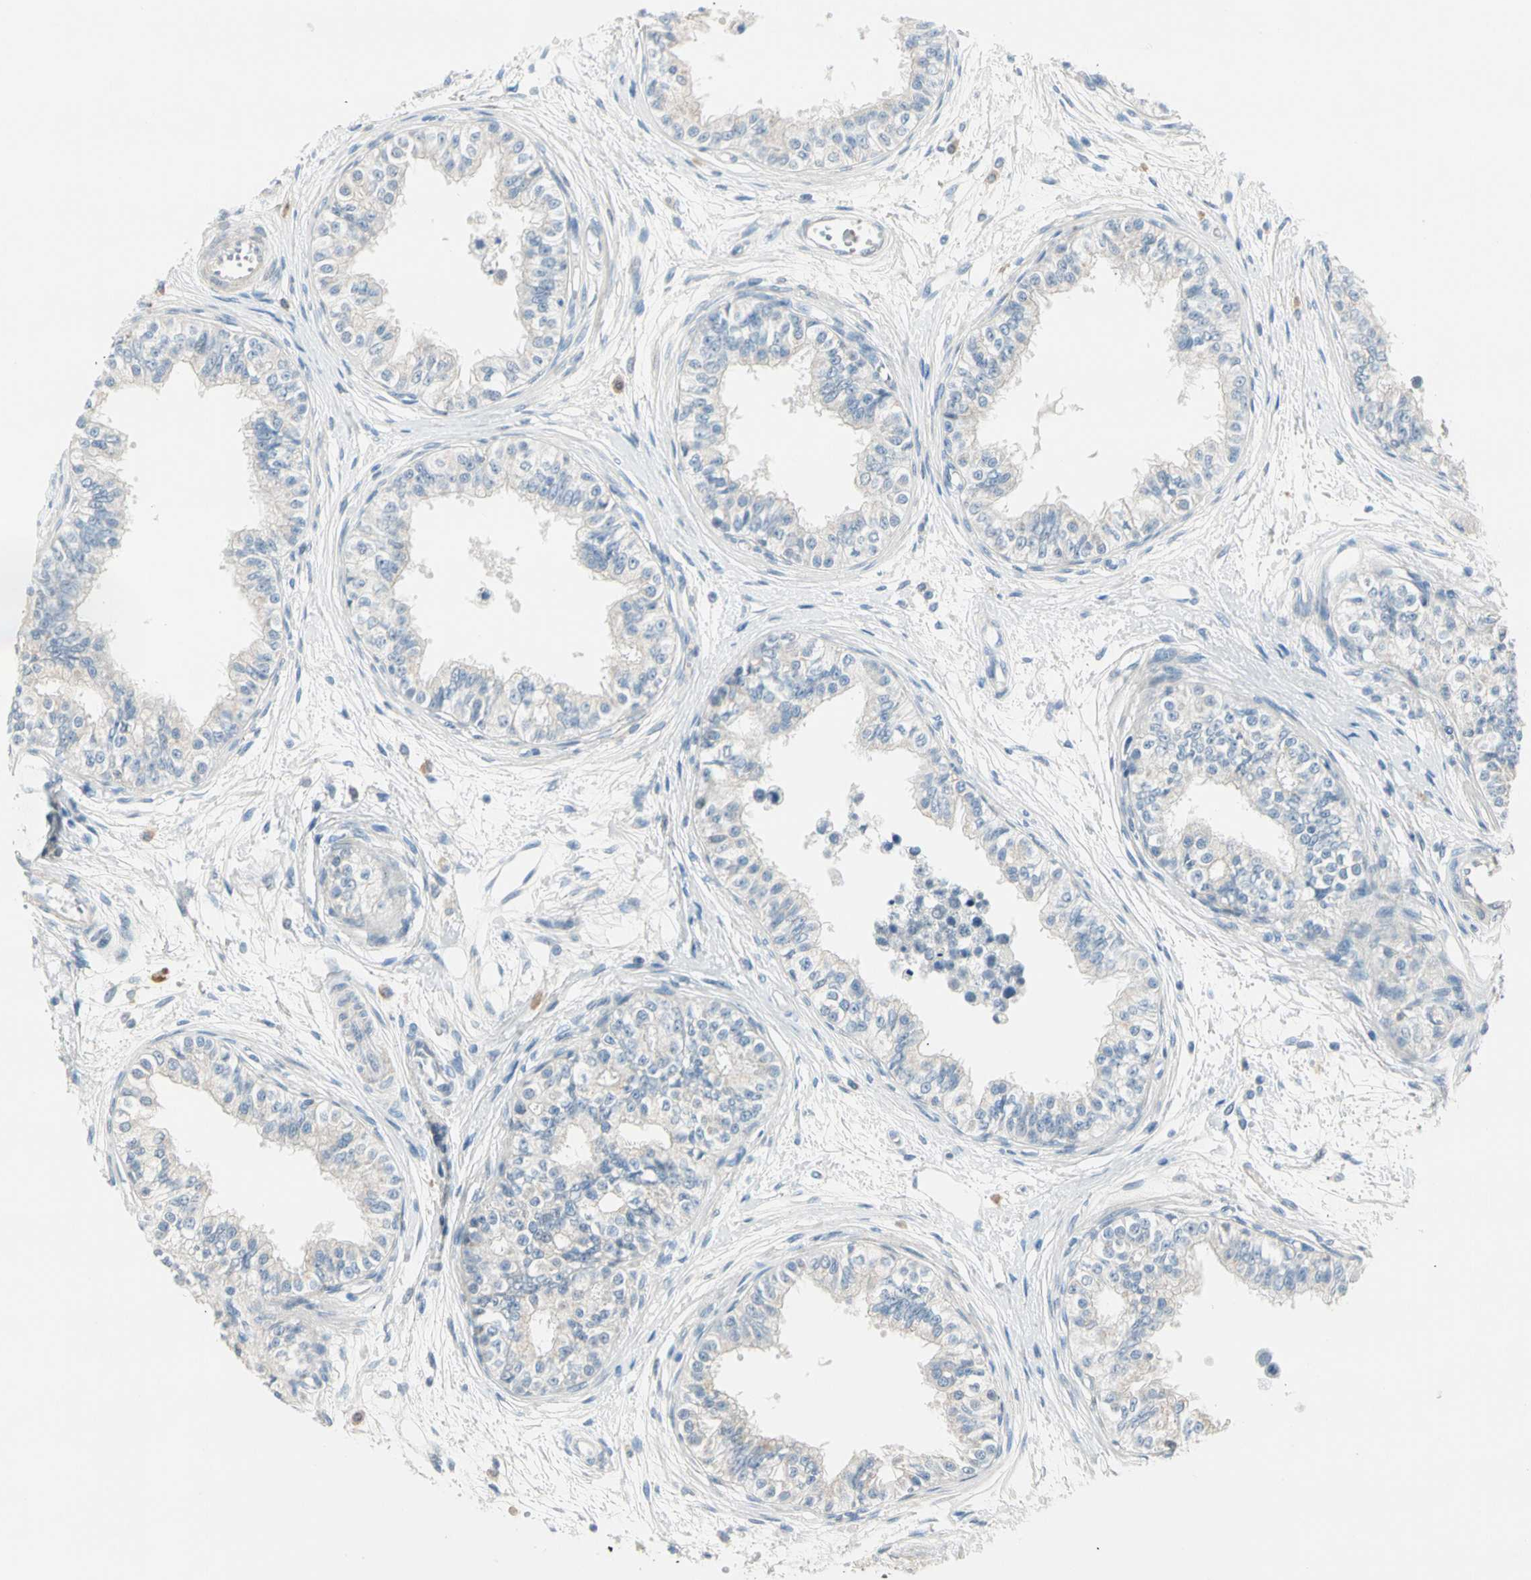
{"staining": {"intensity": "negative", "quantity": "none", "location": "none"}, "tissue": "epididymis", "cell_type": "Glandular cells", "image_type": "normal", "snomed": [{"axis": "morphology", "description": "Normal tissue, NOS"}, {"axis": "morphology", "description": "Adenocarcinoma, metastatic, NOS"}, {"axis": "topography", "description": "Testis"}, {"axis": "topography", "description": "Epididymis"}], "caption": "Protein analysis of benign epididymis displays no significant expression in glandular cells. (DAB (3,3'-diaminobenzidine) IHC visualized using brightfield microscopy, high magnification).", "gene": "SERPIND1", "patient": {"sex": "male", "age": 26}}